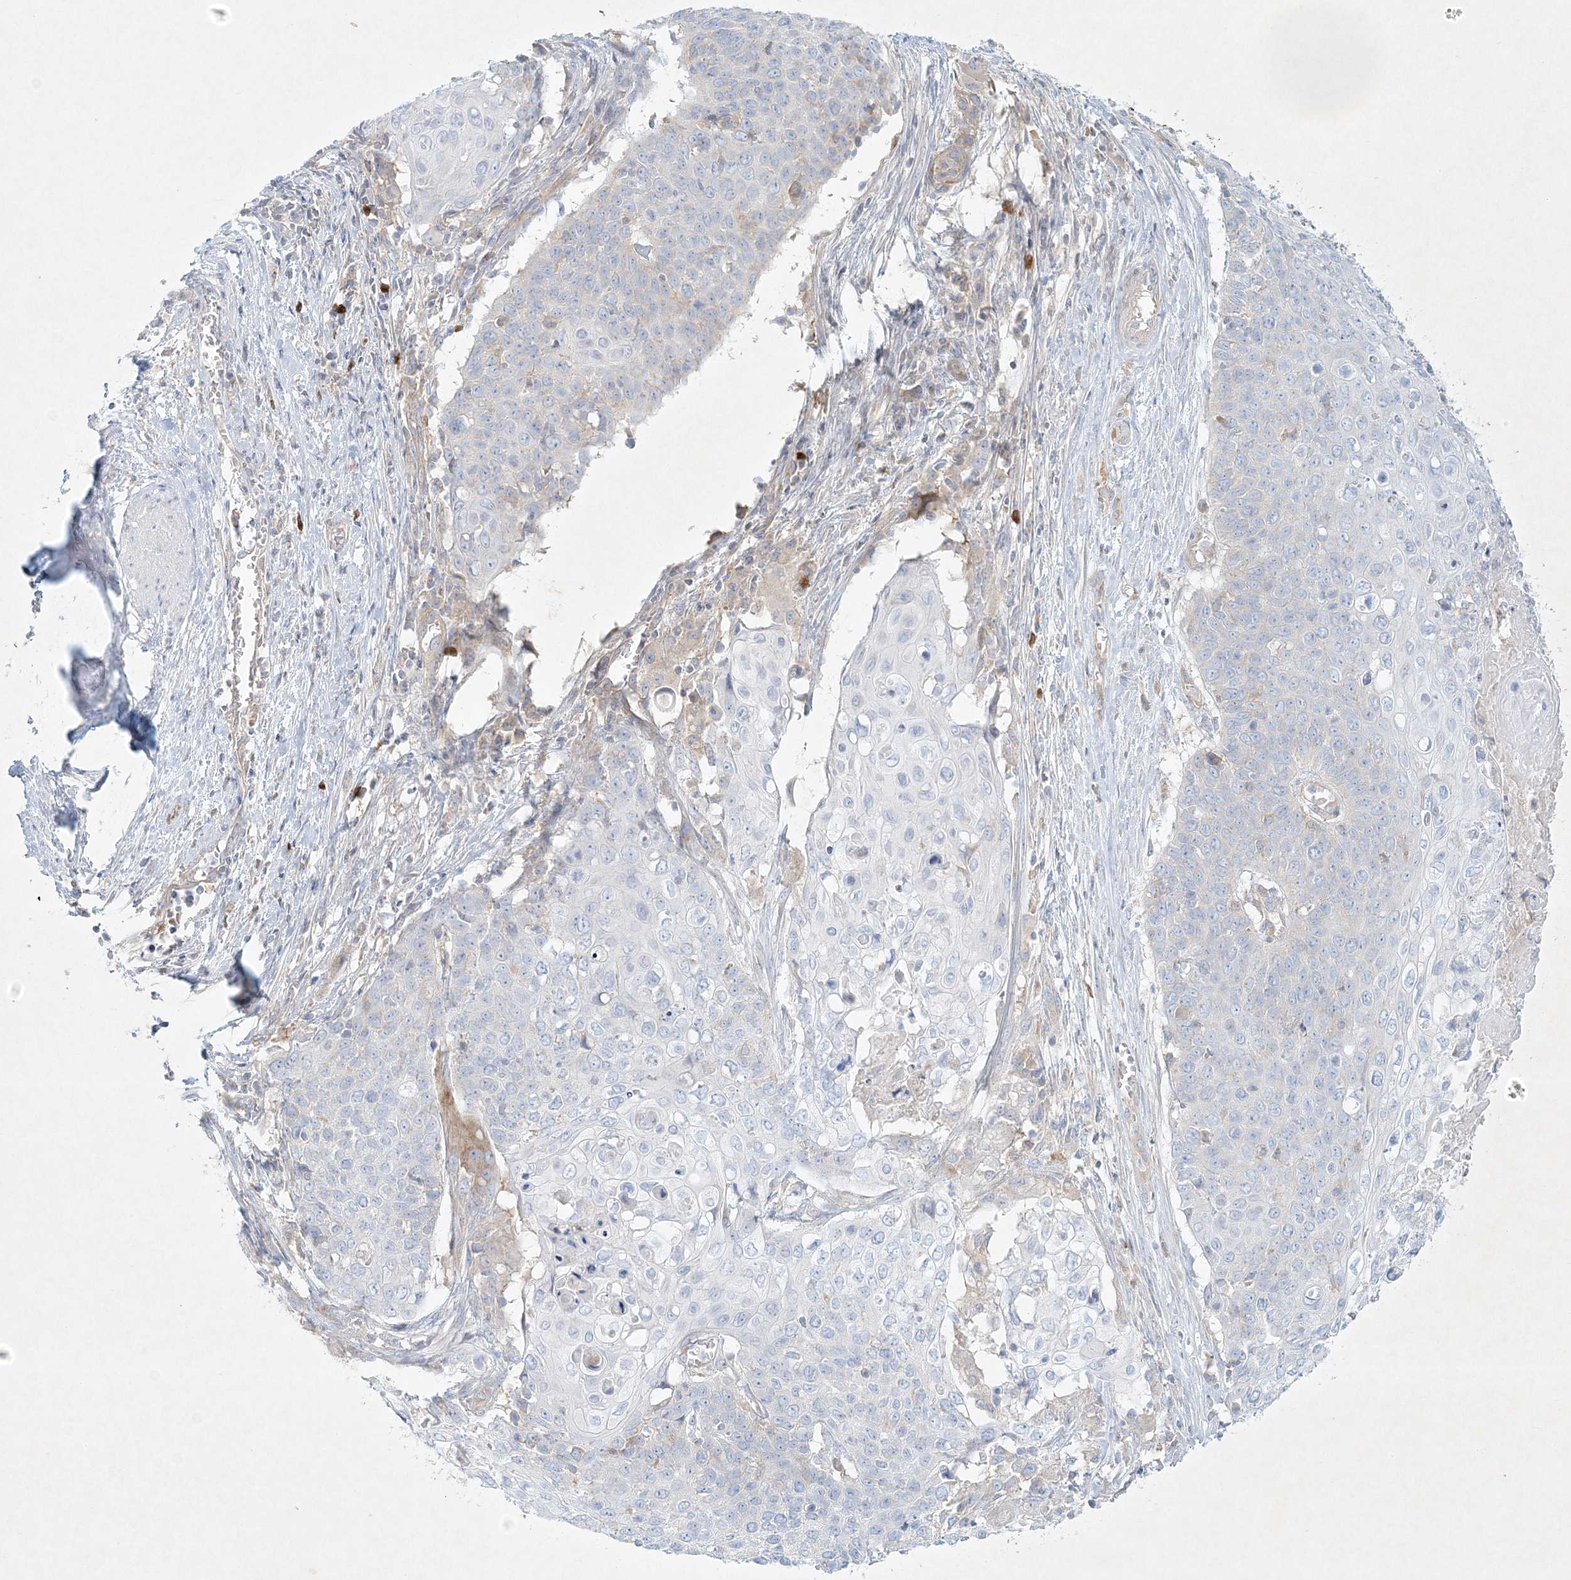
{"staining": {"intensity": "negative", "quantity": "none", "location": "none"}, "tissue": "cervical cancer", "cell_type": "Tumor cells", "image_type": "cancer", "snomed": [{"axis": "morphology", "description": "Squamous cell carcinoma, NOS"}, {"axis": "topography", "description": "Cervix"}], "caption": "A micrograph of human cervical cancer (squamous cell carcinoma) is negative for staining in tumor cells.", "gene": "STK11IP", "patient": {"sex": "female", "age": 39}}